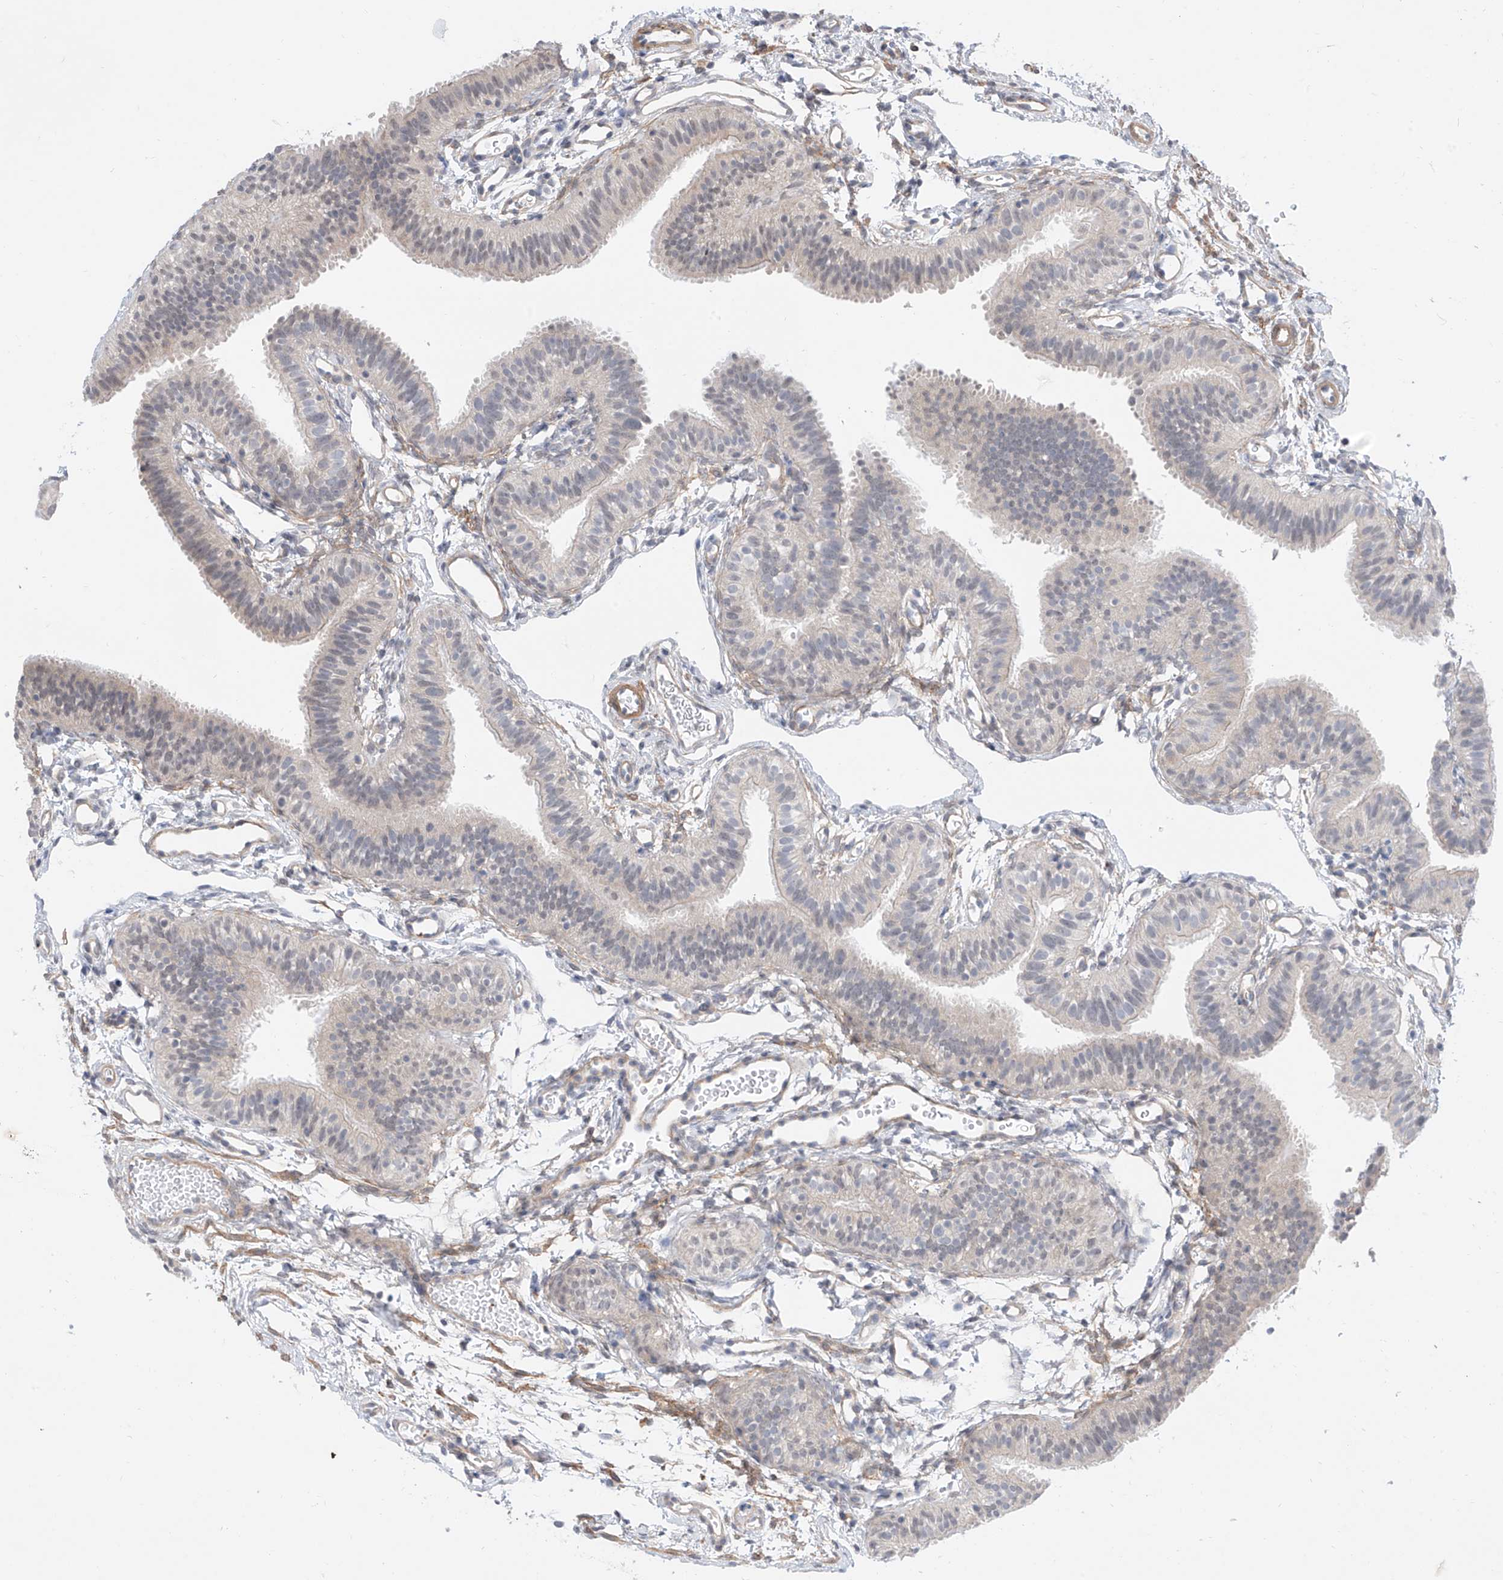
{"staining": {"intensity": "negative", "quantity": "none", "location": "none"}, "tissue": "fallopian tube", "cell_type": "Glandular cells", "image_type": "normal", "snomed": [{"axis": "morphology", "description": "Normal tissue, NOS"}, {"axis": "topography", "description": "Fallopian tube"}], "caption": "High magnification brightfield microscopy of unremarkable fallopian tube stained with DAB (brown) and counterstained with hematoxylin (blue): glandular cells show no significant staining. (DAB (3,3'-diaminobenzidine) immunohistochemistry (IHC) visualized using brightfield microscopy, high magnification).", "gene": "ABLIM2", "patient": {"sex": "female", "age": 35}}